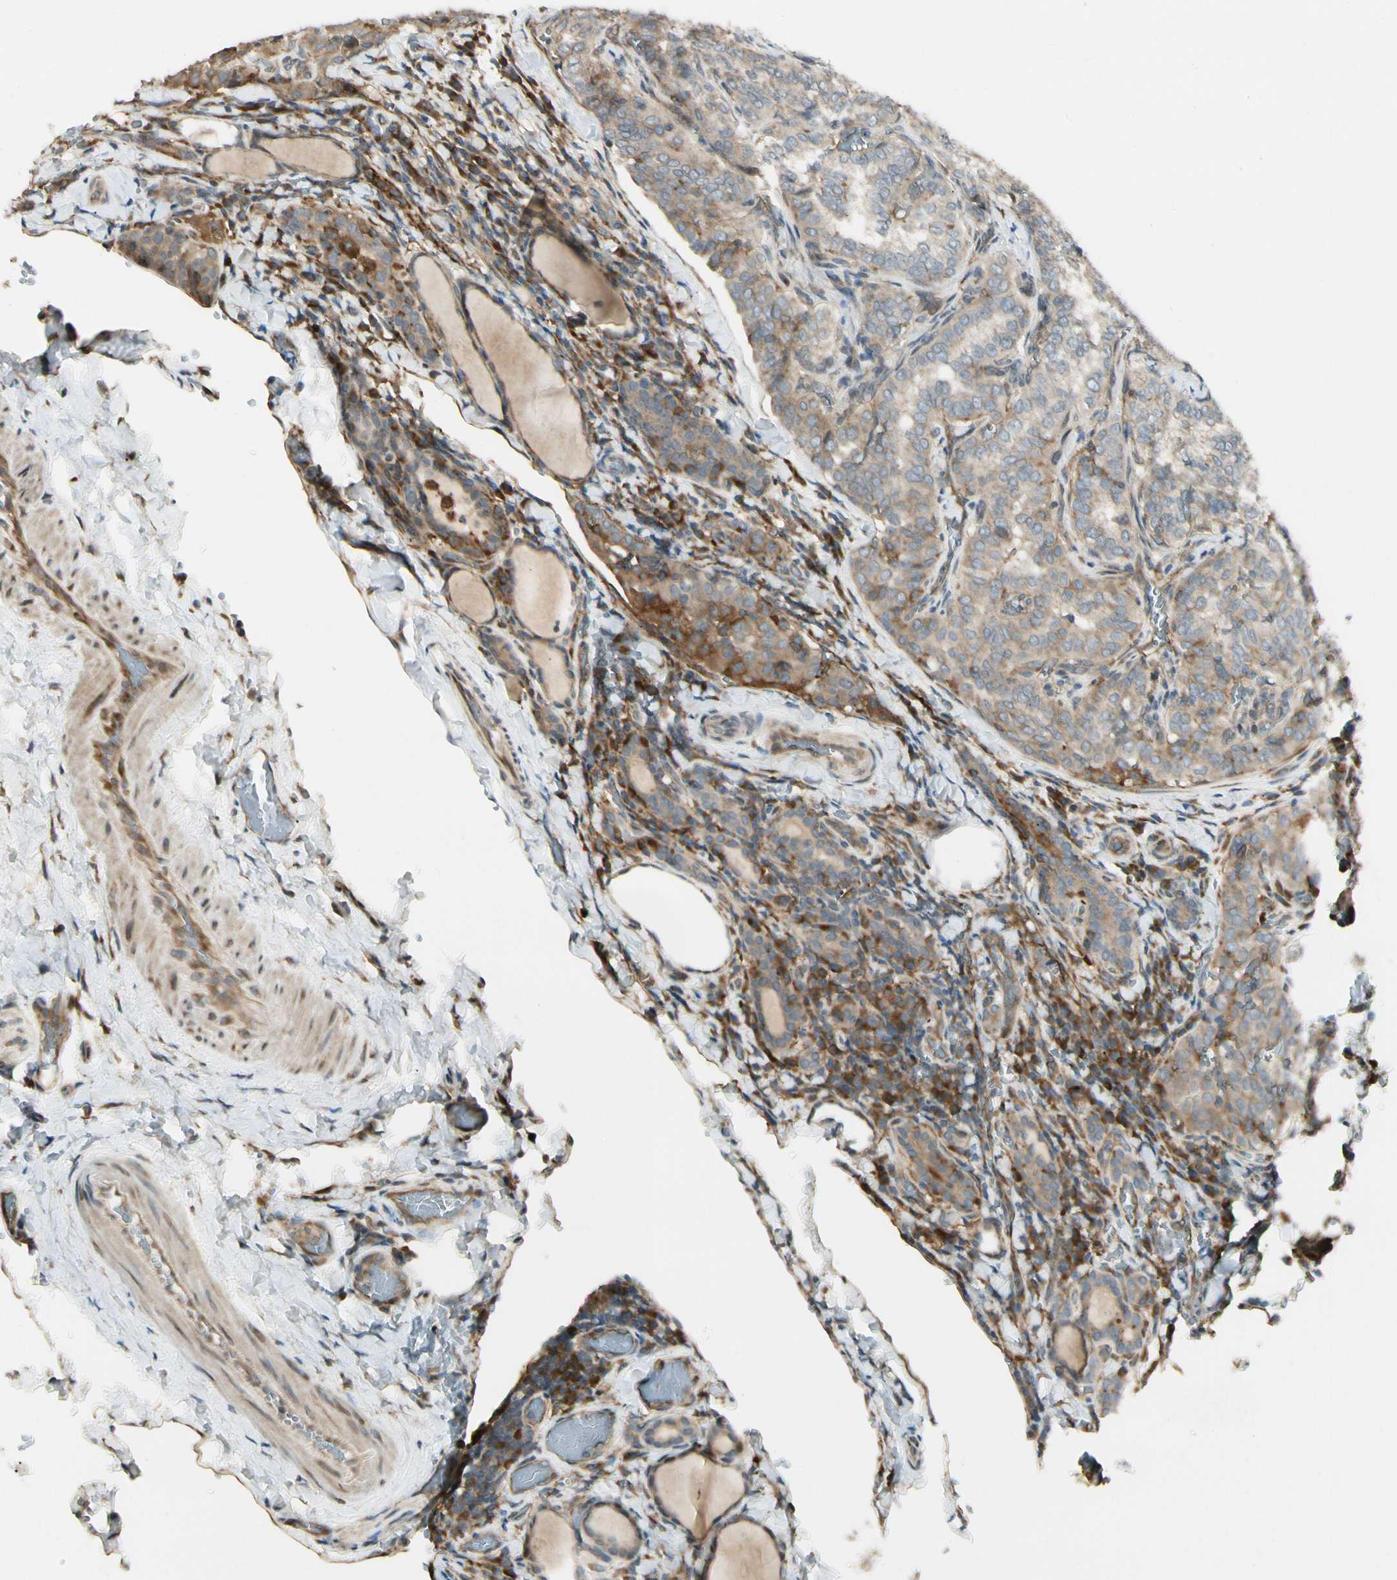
{"staining": {"intensity": "weak", "quantity": "25%-75%", "location": "cytoplasmic/membranous"}, "tissue": "thyroid cancer", "cell_type": "Tumor cells", "image_type": "cancer", "snomed": [{"axis": "morphology", "description": "Normal tissue, NOS"}, {"axis": "morphology", "description": "Papillary adenocarcinoma, NOS"}, {"axis": "topography", "description": "Thyroid gland"}], "caption": "This photomicrograph reveals papillary adenocarcinoma (thyroid) stained with immunohistochemistry to label a protein in brown. The cytoplasmic/membranous of tumor cells show weak positivity for the protein. Nuclei are counter-stained blue.", "gene": "FNDC3B", "patient": {"sex": "female", "age": 30}}